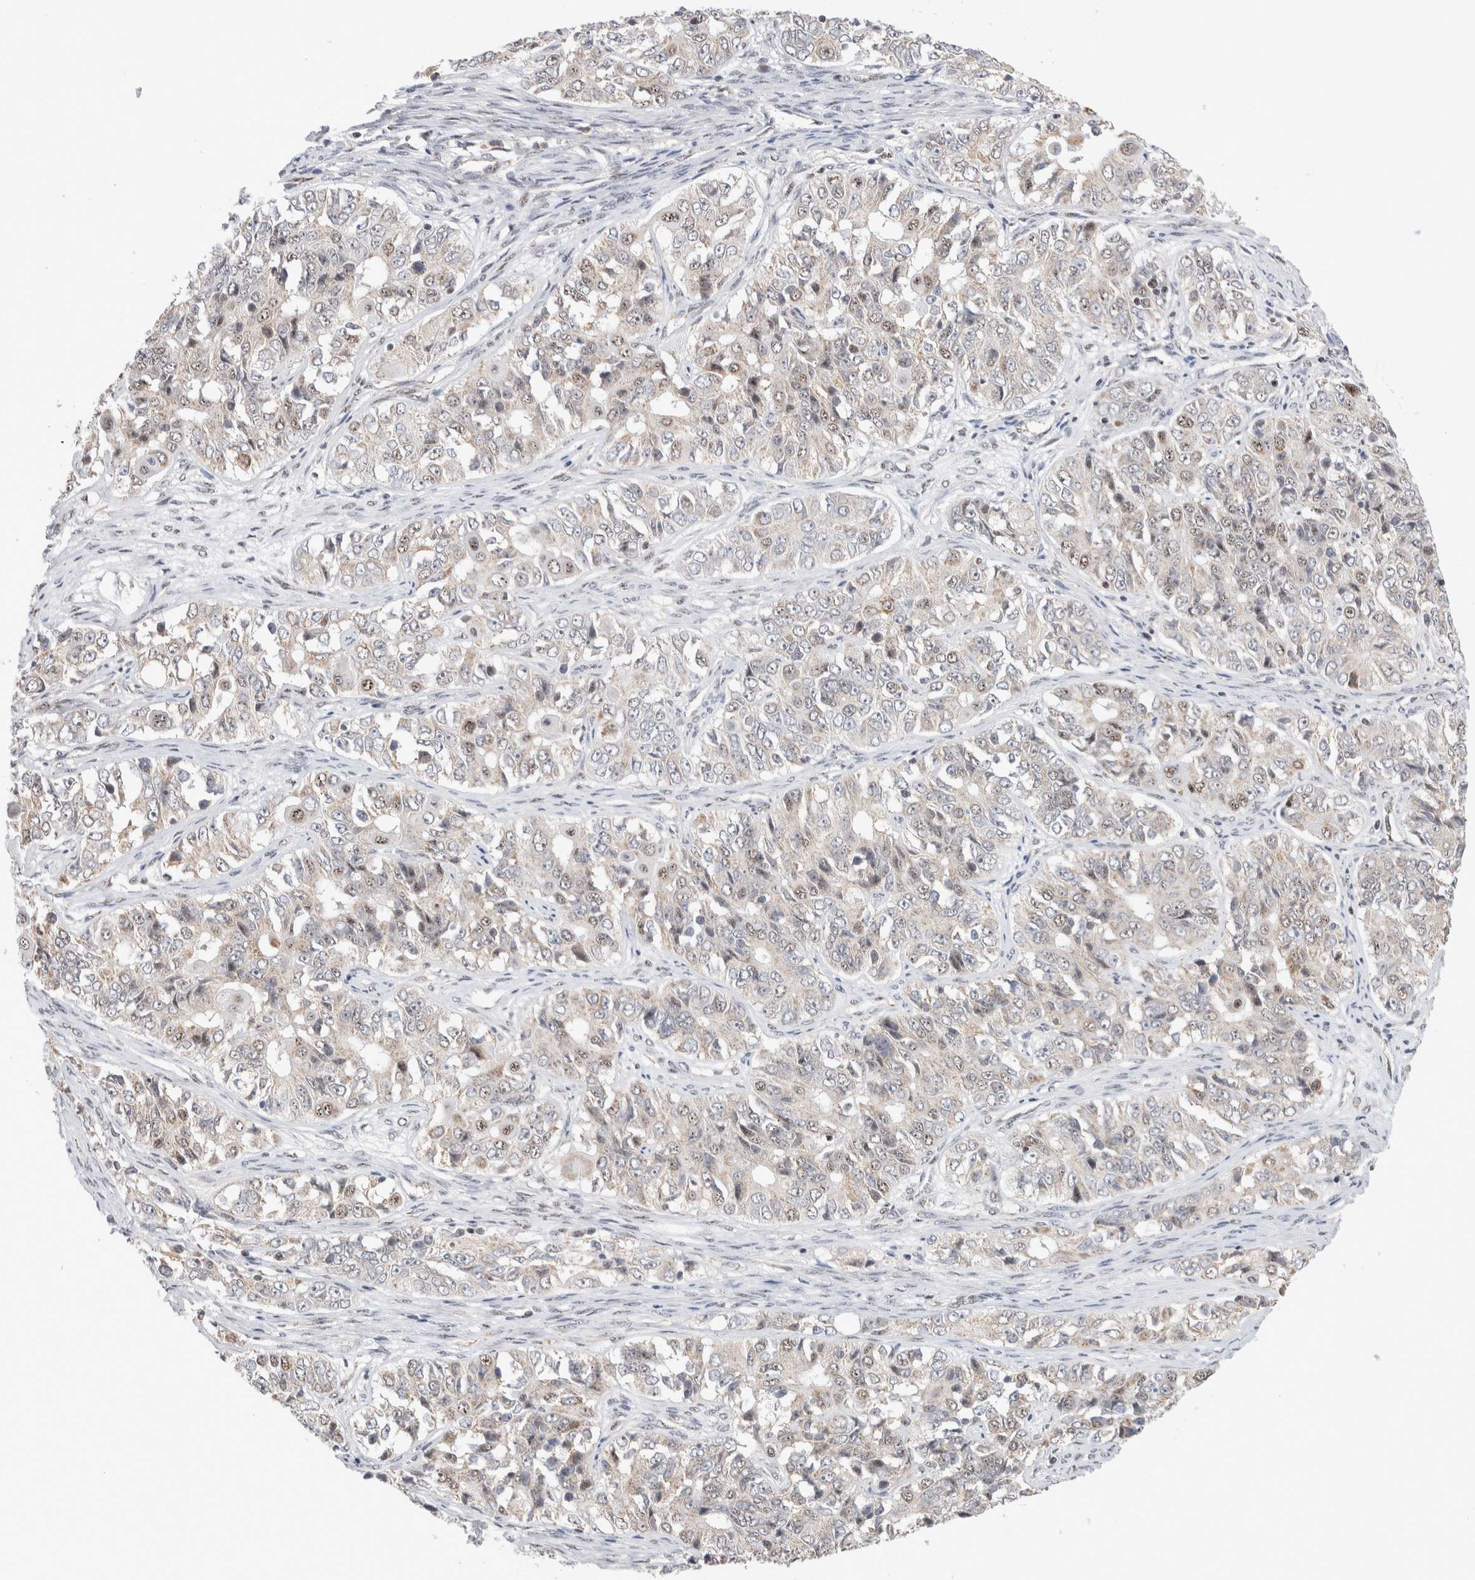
{"staining": {"intensity": "weak", "quantity": "<25%", "location": "nuclear"}, "tissue": "ovarian cancer", "cell_type": "Tumor cells", "image_type": "cancer", "snomed": [{"axis": "morphology", "description": "Carcinoma, endometroid"}, {"axis": "topography", "description": "Ovary"}], "caption": "The immunohistochemistry image has no significant staining in tumor cells of ovarian cancer (endometroid carcinoma) tissue.", "gene": "ZNF695", "patient": {"sex": "female", "age": 51}}